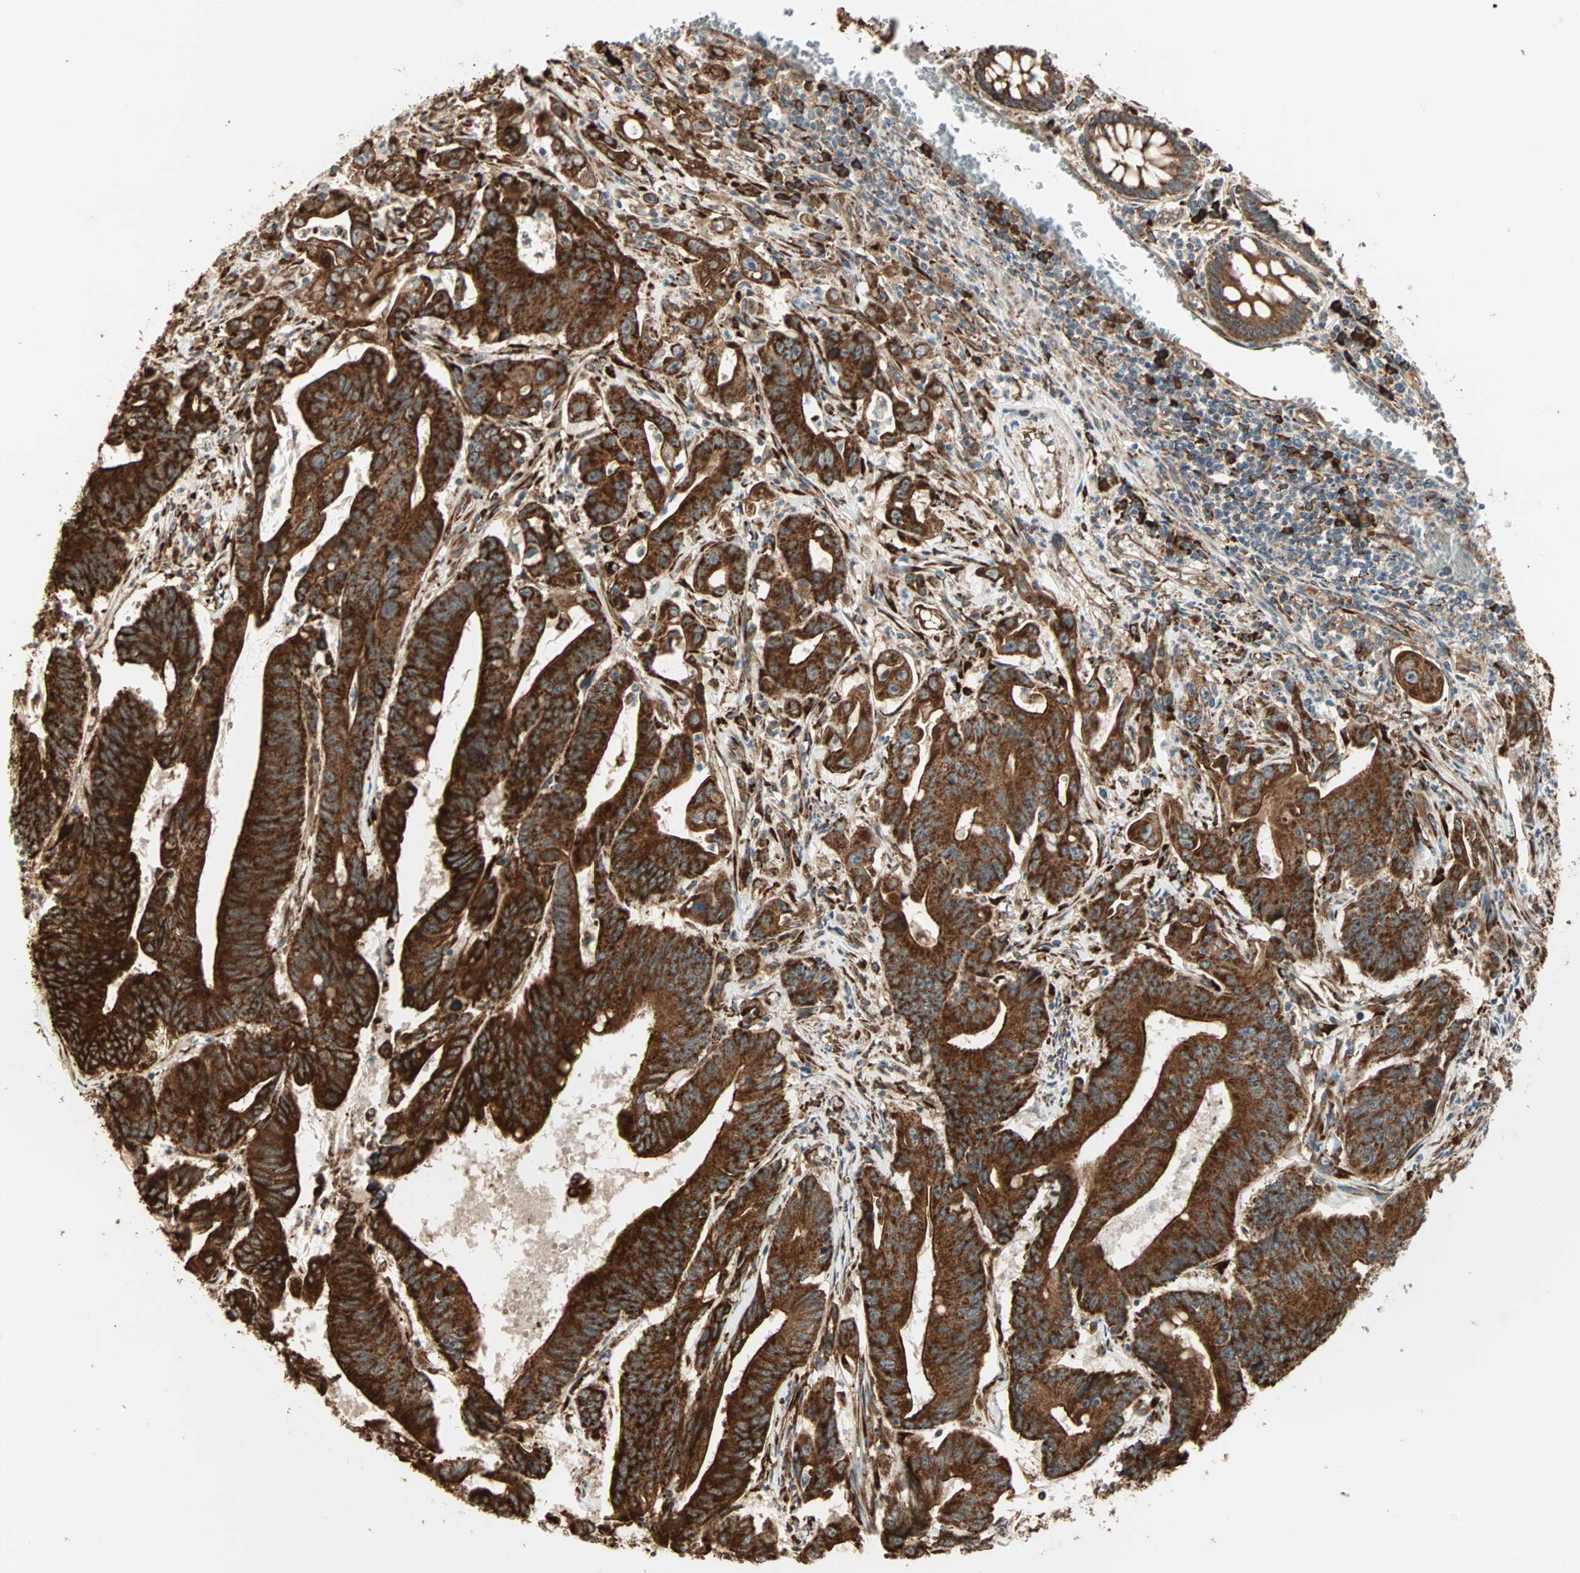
{"staining": {"intensity": "strong", "quantity": ">75%", "location": "cytoplasmic/membranous"}, "tissue": "colorectal cancer", "cell_type": "Tumor cells", "image_type": "cancer", "snomed": [{"axis": "morphology", "description": "Adenocarcinoma, NOS"}, {"axis": "topography", "description": "Colon"}], "caption": "Protein expression analysis of colorectal cancer exhibits strong cytoplasmic/membranous expression in about >75% of tumor cells. Ihc stains the protein in brown and the nuclei are stained blue.", "gene": "P4HA1", "patient": {"sex": "male", "age": 45}}